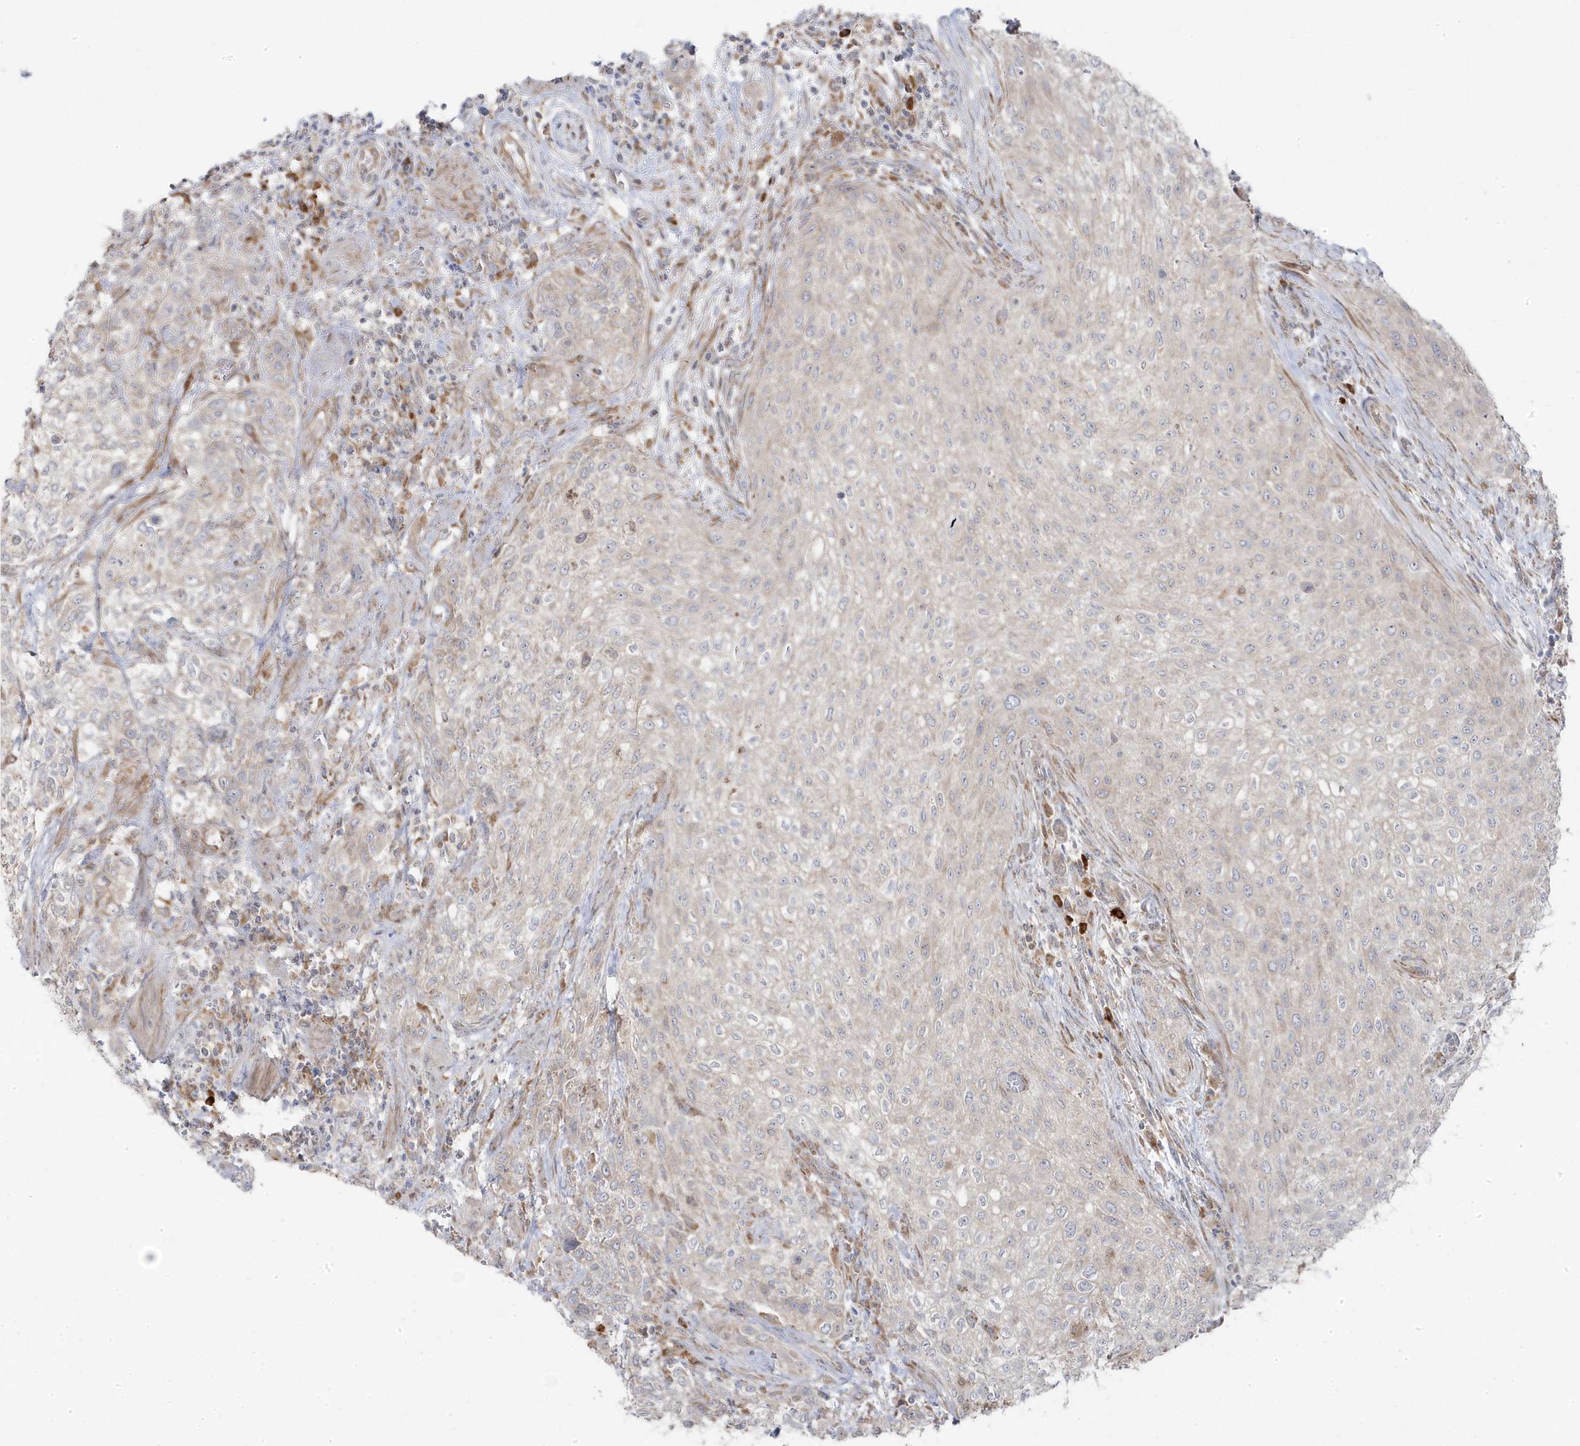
{"staining": {"intensity": "negative", "quantity": "none", "location": "none"}, "tissue": "urothelial cancer", "cell_type": "Tumor cells", "image_type": "cancer", "snomed": [{"axis": "morphology", "description": "Urothelial carcinoma, High grade"}, {"axis": "topography", "description": "Urinary bladder"}], "caption": "High-grade urothelial carcinoma was stained to show a protein in brown. There is no significant positivity in tumor cells. The staining is performed using DAB (3,3'-diaminobenzidine) brown chromogen with nuclei counter-stained in using hematoxylin.", "gene": "ZNF654", "patient": {"sex": "male", "age": 35}}